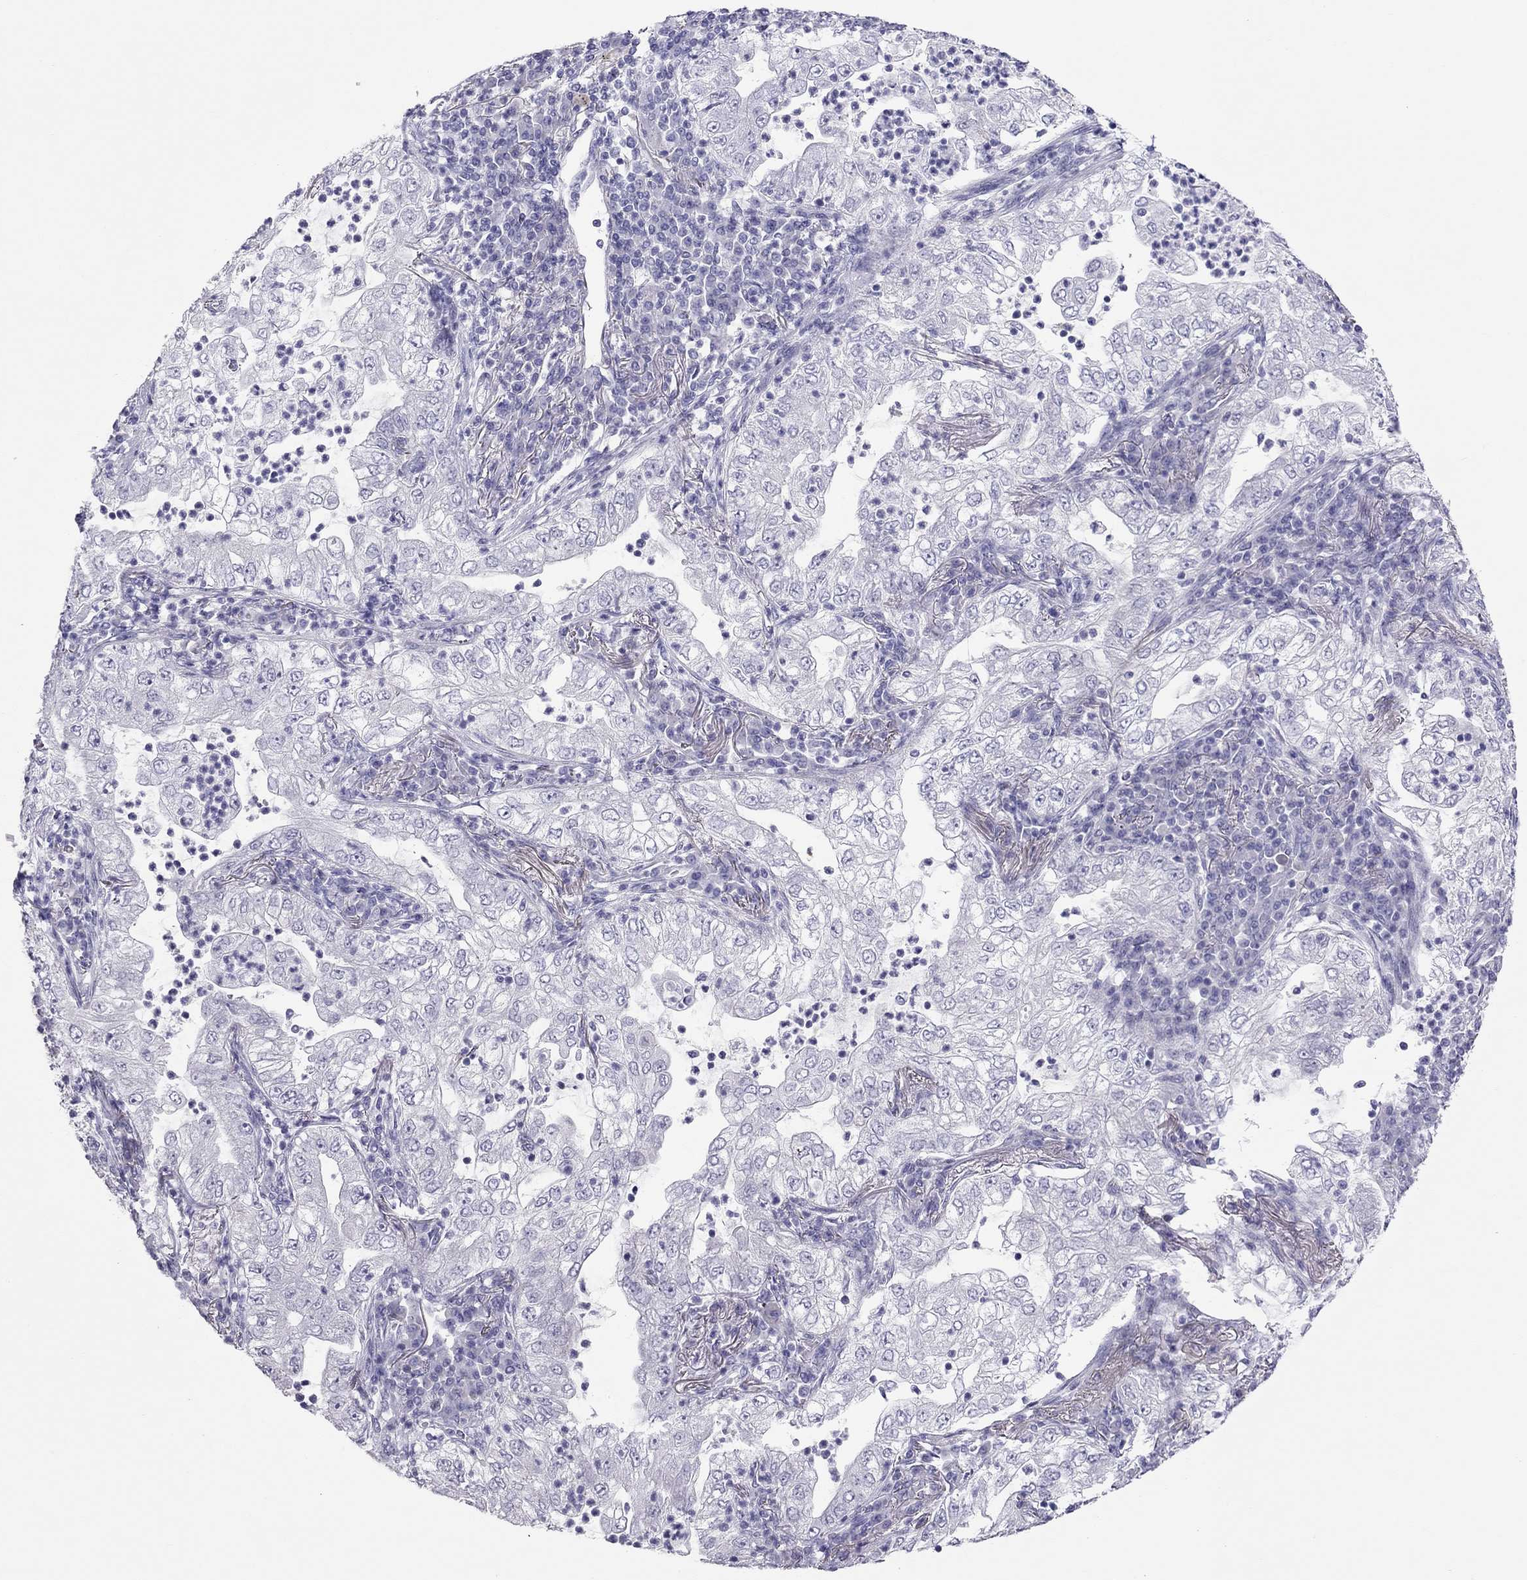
{"staining": {"intensity": "negative", "quantity": "none", "location": "none"}, "tissue": "lung cancer", "cell_type": "Tumor cells", "image_type": "cancer", "snomed": [{"axis": "morphology", "description": "Adenocarcinoma, NOS"}, {"axis": "topography", "description": "Lung"}], "caption": "Tumor cells are negative for brown protein staining in lung cancer (adenocarcinoma).", "gene": "TEX14", "patient": {"sex": "female", "age": 73}}